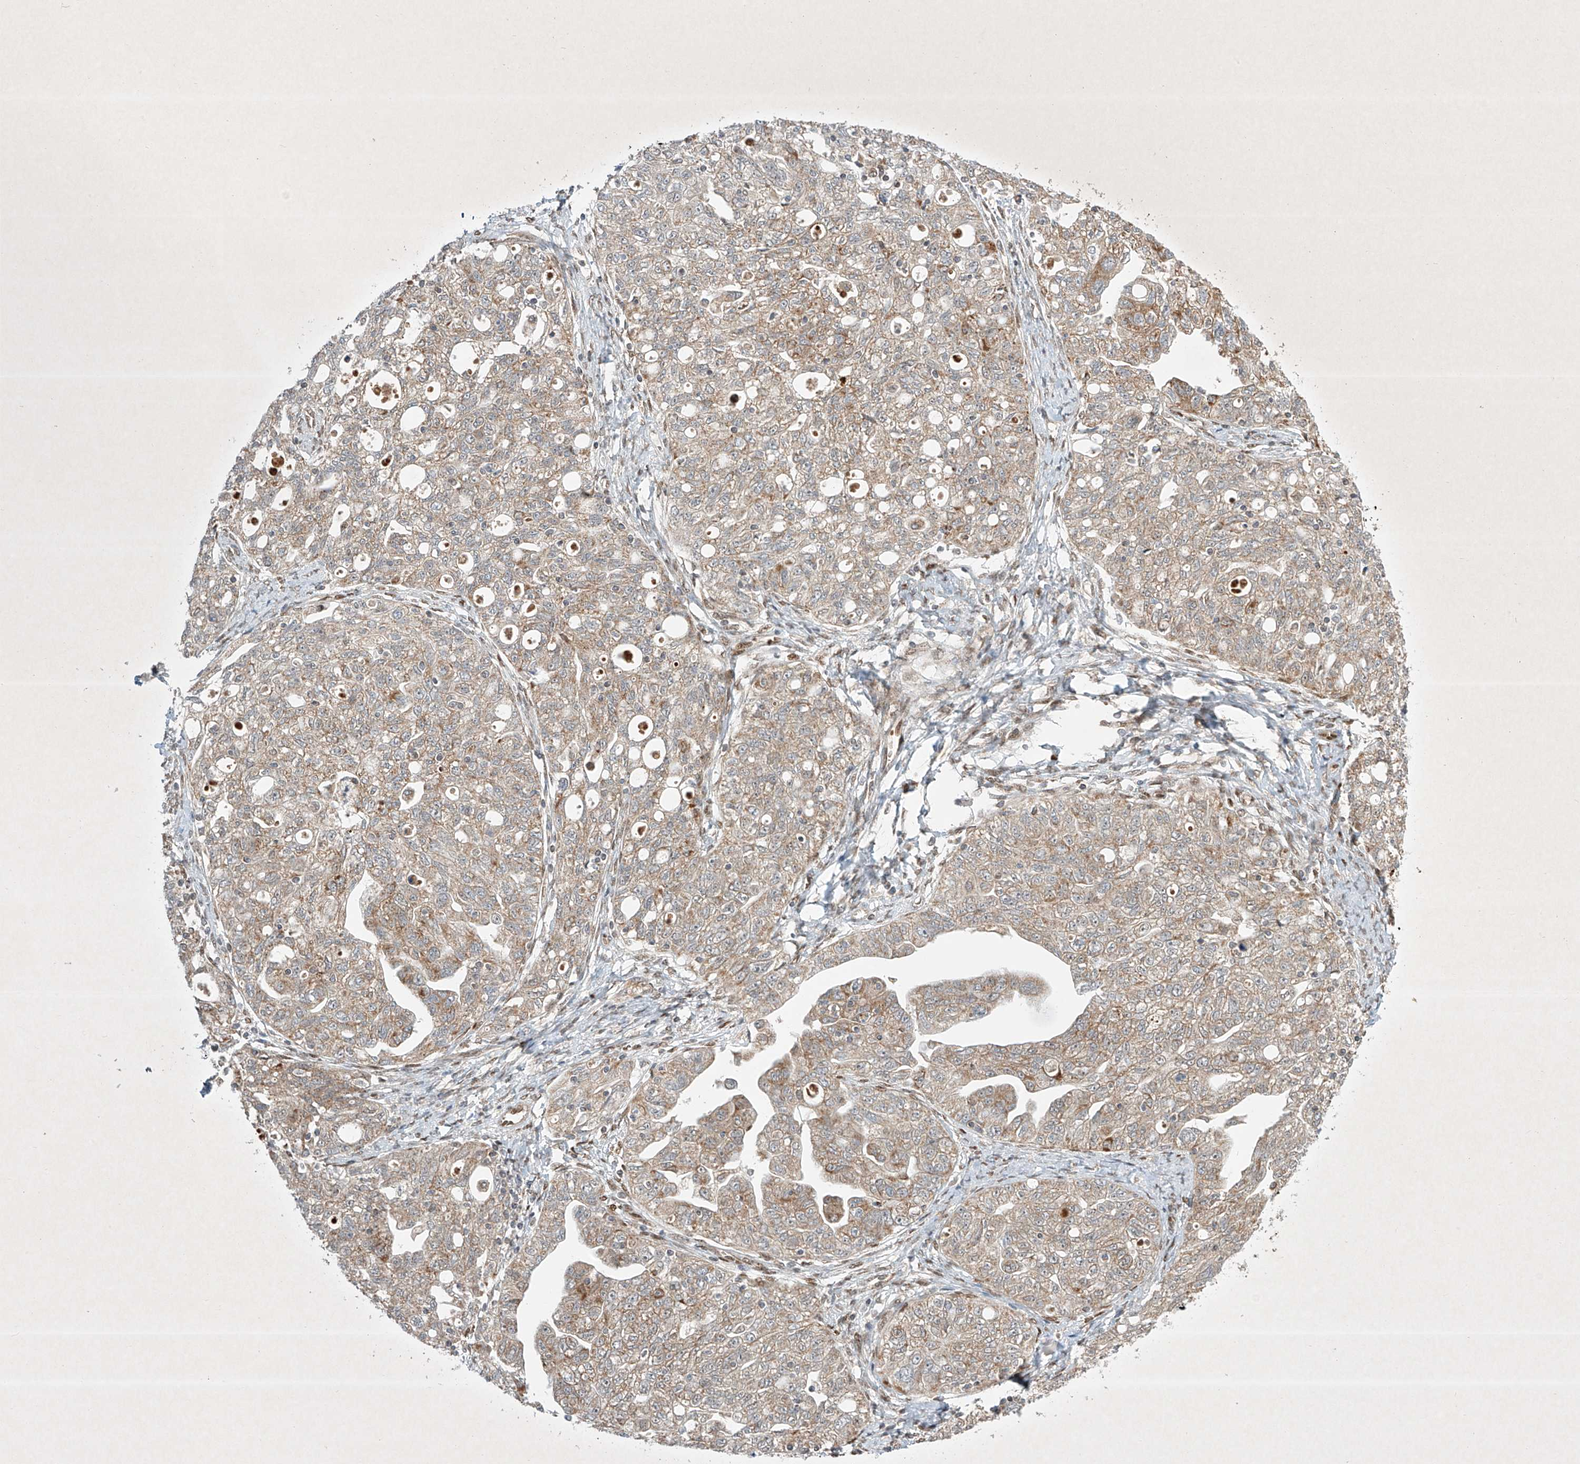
{"staining": {"intensity": "weak", "quantity": "25%-75%", "location": "cytoplasmic/membranous"}, "tissue": "ovarian cancer", "cell_type": "Tumor cells", "image_type": "cancer", "snomed": [{"axis": "morphology", "description": "Carcinoma, NOS"}, {"axis": "morphology", "description": "Cystadenocarcinoma, serous, NOS"}, {"axis": "topography", "description": "Ovary"}], "caption": "This photomicrograph shows immunohistochemistry (IHC) staining of serous cystadenocarcinoma (ovarian), with low weak cytoplasmic/membranous expression in about 25%-75% of tumor cells.", "gene": "EPG5", "patient": {"sex": "female", "age": 69}}